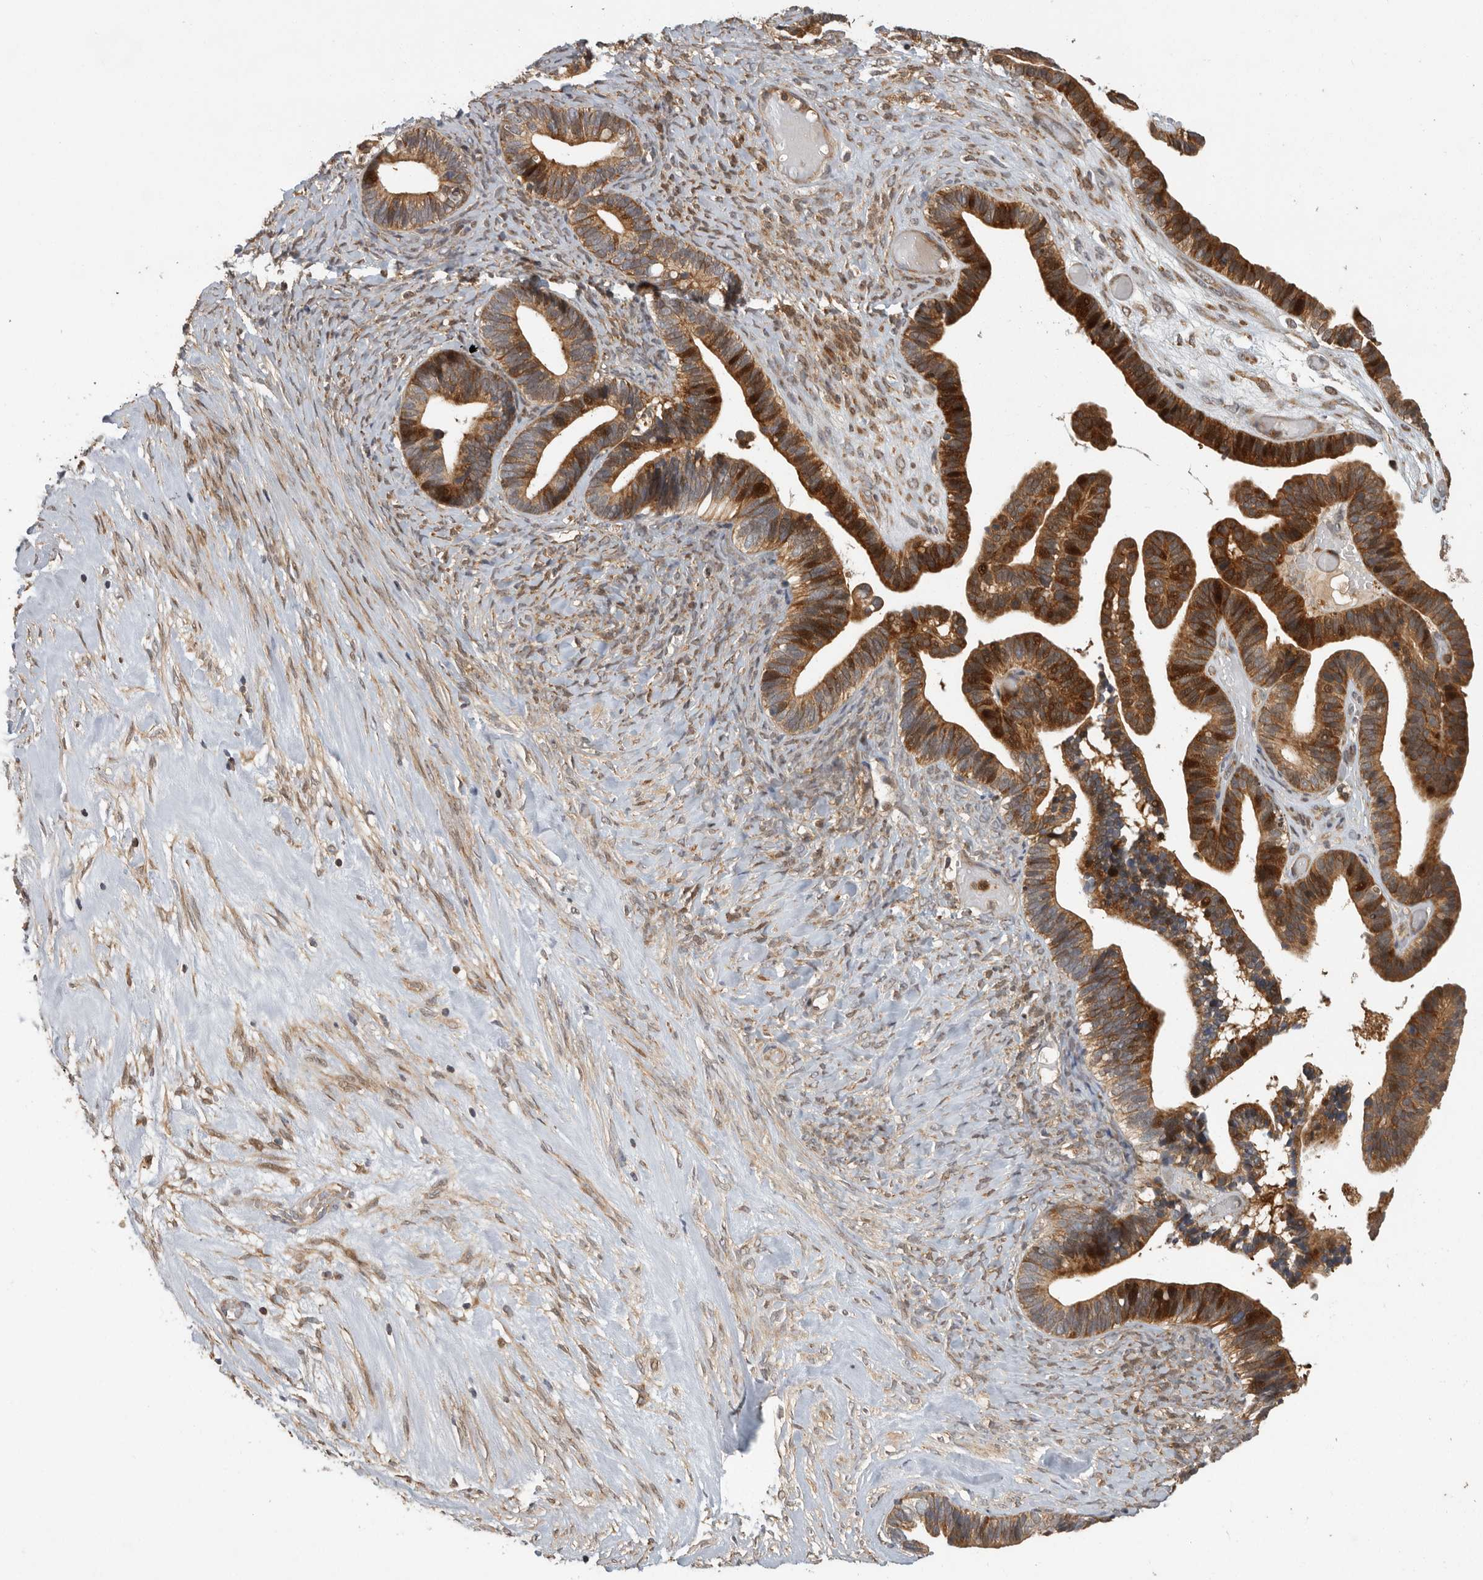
{"staining": {"intensity": "strong", "quantity": "25%-75%", "location": "cytoplasmic/membranous,nuclear"}, "tissue": "ovarian cancer", "cell_type": "Tumor cells", "image_type": "cancer", "snomed": [{"axis": "morphology", "description": "Cystadenocarcinoma, serous, NOS"}, {"axis": "topography", "description": "Ovary"}], "caption": "Tumor cells demonstrate high levels of strong cytoplasmic/membranous and nuclear staining in about 25%-75% of cells in human ovarian cancer (serous cystadenocarcinoma).", "gene": "SWT1", "patient": {"sex": "female", "age": 56}}